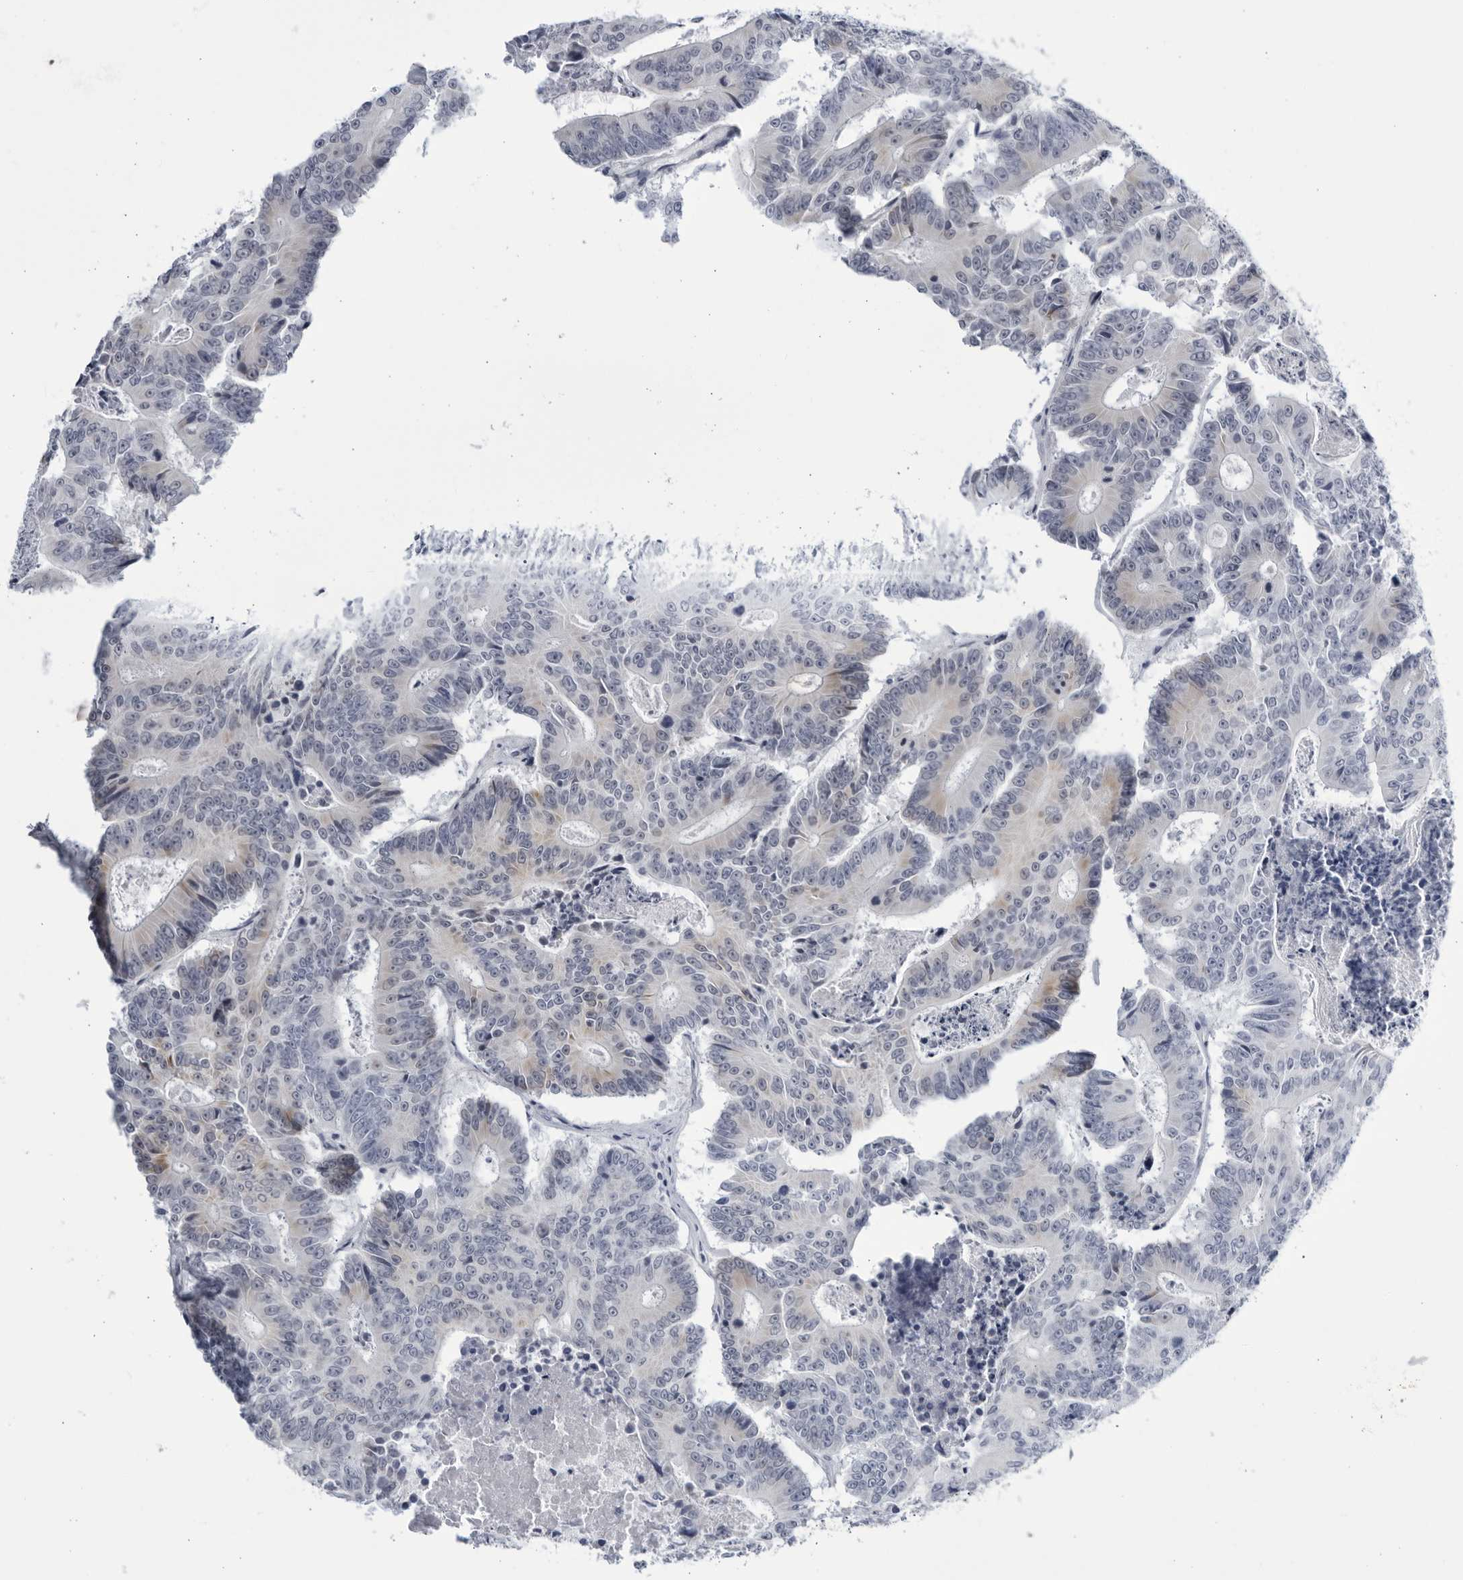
{"staining": {"intensity": "moderate", "quantity": "<25%", "location": "cytoplasmic/membranous"}, "tissue": "colorectal cancer", "cell_type": "Tumor cells", "image_type": "cancer", "snomed": [{"axis": "morphology", "description": "Adenocarcinoma, NOS"}, {"axis": "topography", "description": "Colon"}], "caption": "Colorectal cancer stained with immunohistochemistry (IHC) reveals moderate cytoplasmic/membranous staining in about <25% of tumor cells.", "gene": "CCDC181", "patient": {"sex": "male", "age": 83}}